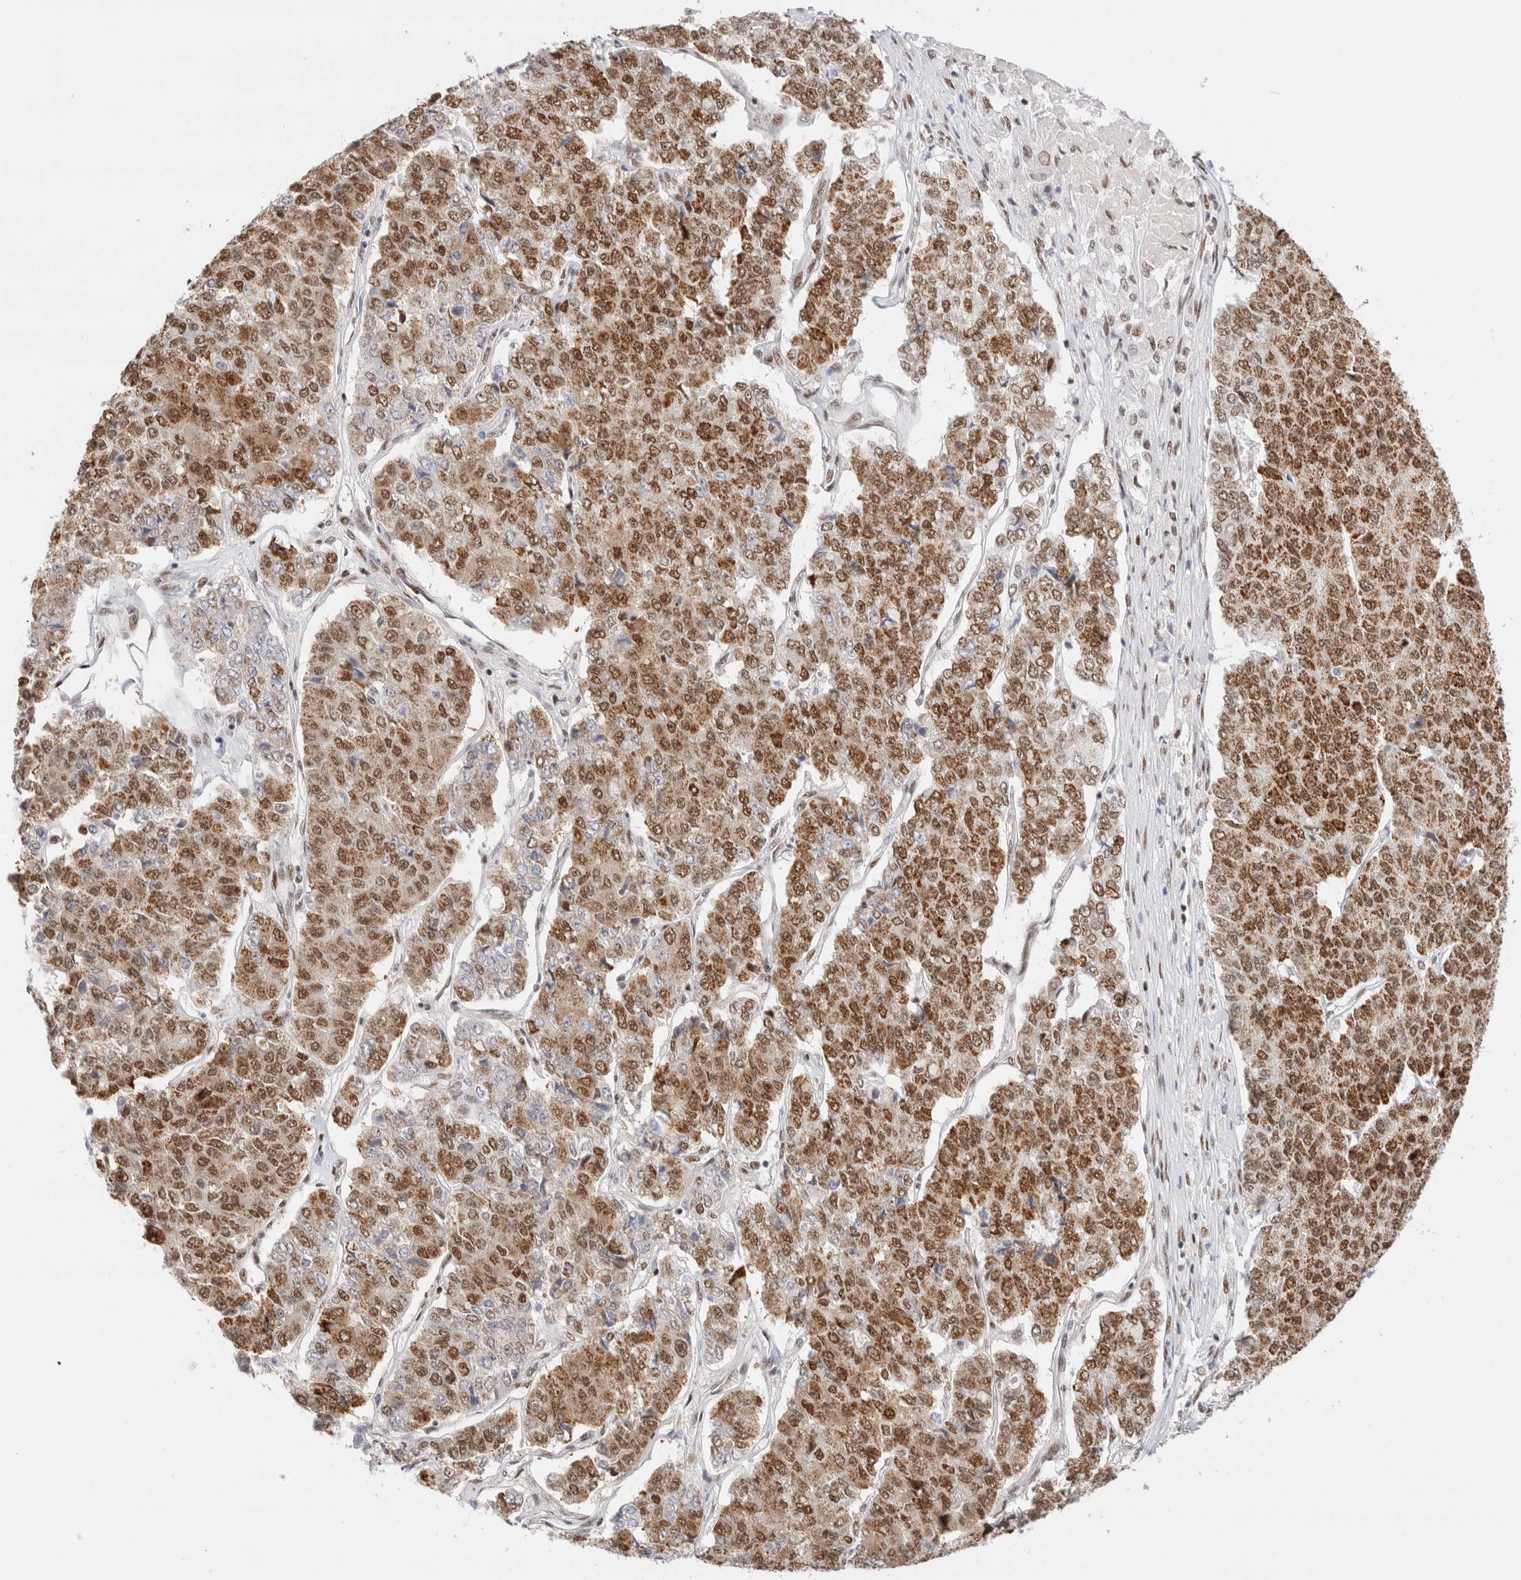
{"staining": {"intensity": "moderate", "quantity": ">75%", "location": "cytoplasmic/membranous,nuclear"}, "tissue": "pancreatic cancer", "cell_type": "Tumor cells", "image_type": "cancer", "snomed": [{"axis": "morphology", "description": "Adenocarcinoma, NOS"}, {"axis": "topography", "description": "Pancreas"}], "caption": "Approximately >75% of tumor cells in human pancreatic adenocarcinoma demonstrate moderate cytoplasmic/membranous and nuclear protein expression as visualized by brown immunohistochemical staining.", "gene": "ZNF282", "patient": {"sex": "male", "age": 50}}